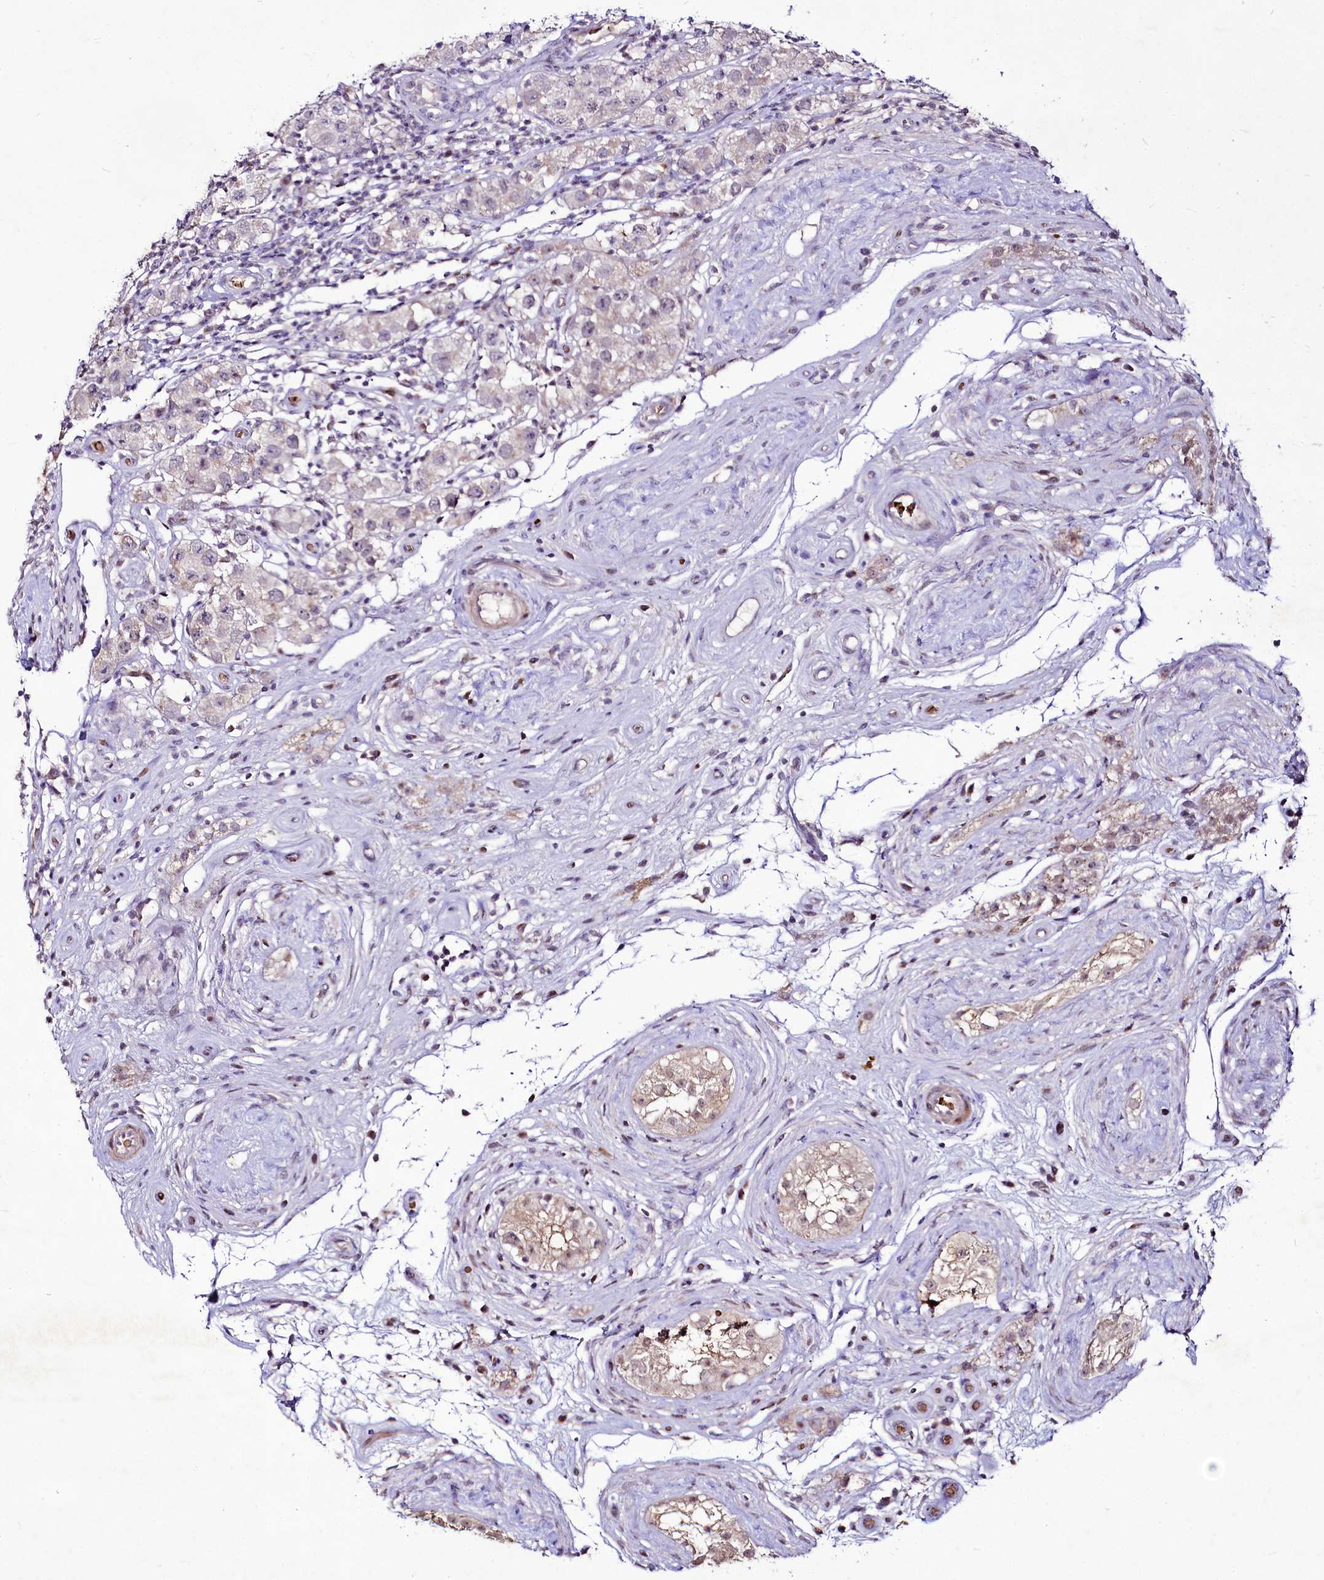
{"staining": {"intensity": "weak", "quantity": "<25%", "location": "cytoplasmic/membranous"}, "tissue": "testis cancer", "cell_type": "Tumor cells", "image_type": "cancer", "snomed": [{"axis": "morphology", "description": "Seminoma, NOS"}, {"axis": "topography", "description": "Testis"}], "caption": "Immunohistochemical staining of human seminoma (testis) reveals no significant staining in tumor cells.", "gene": "SUSD3", "patient": {"sex": "male", "age": 34}}